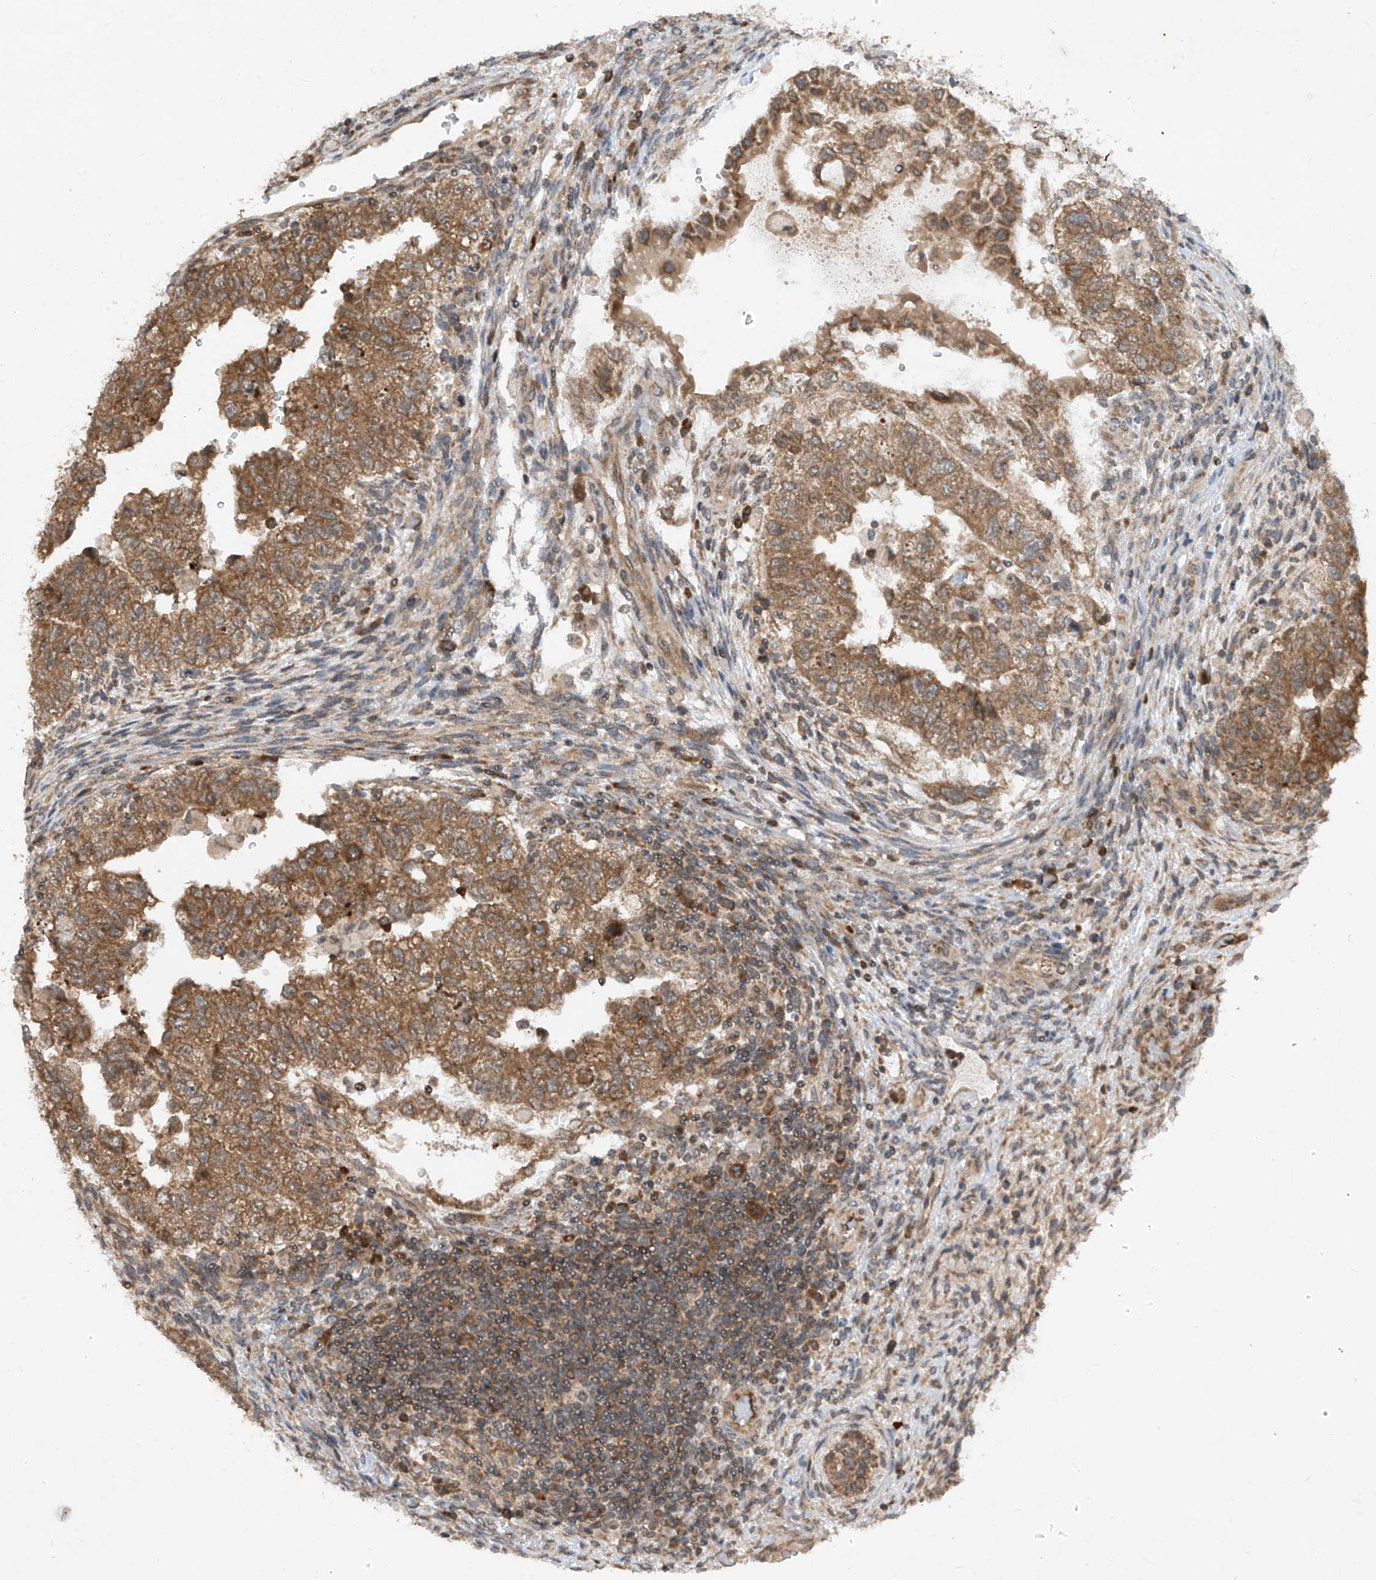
{"staining": {"intensity": "moderate", "quantity": ">75%", "location": "cytoplasmic/membranous"}, "tissue": "testis cancer", "cell_type": "Tumor cells", "image_type": "cancer", "snomed": [{"axis": "morphology", "description": "Carcinoma, Embryonal, NOS"}, {"axis": "topography", "description": "Testis"}], "caption": "A histopathology image of human embryonal carcinoma (testis) stained for a protein shows moderate cytoplasmic/membranous brown staining in tumor cells.", "gene": "RPL34", "patient": {"sex": "male", "age": 36}}